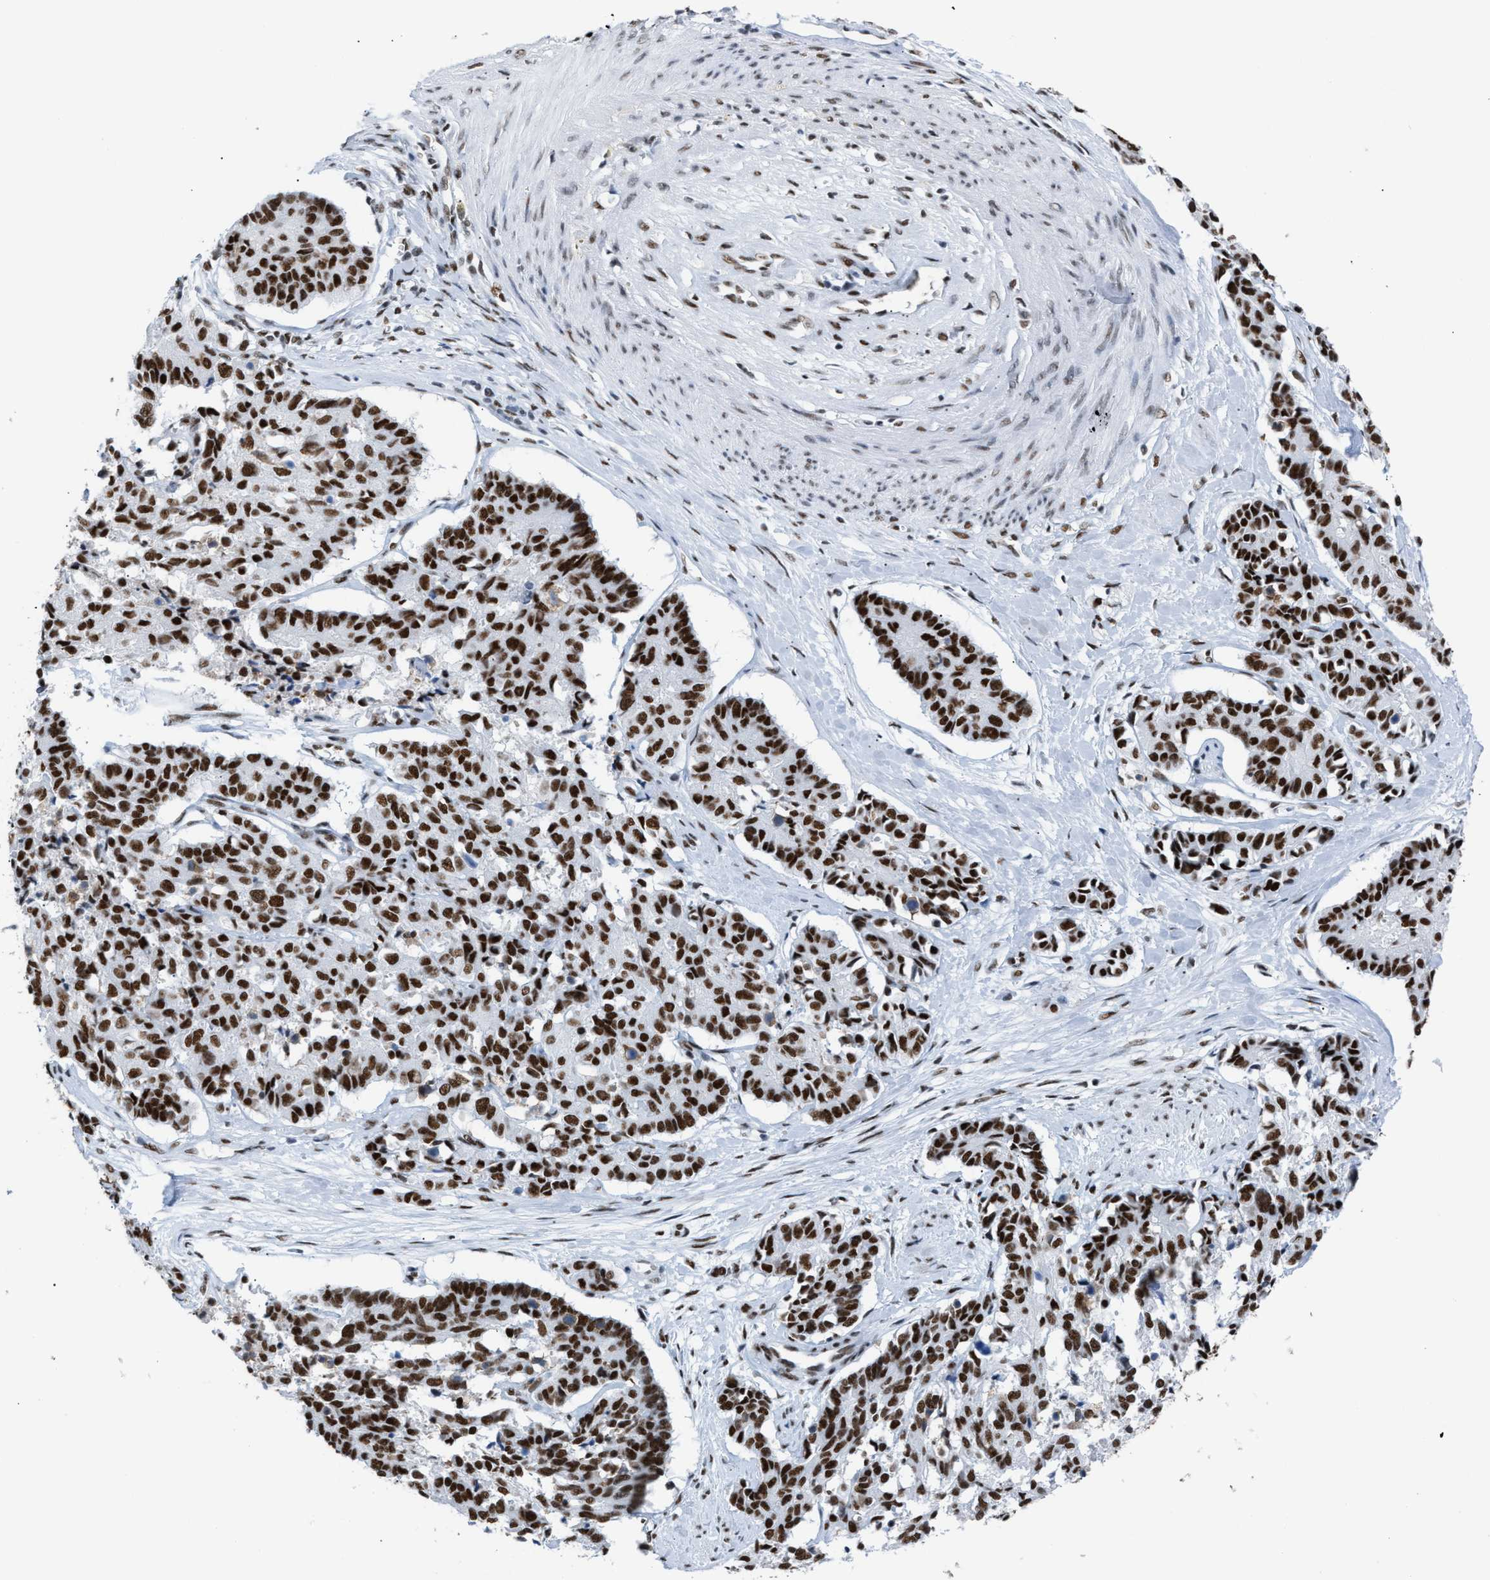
{"staining": {"intensity": "strong", "quantity": ">75%", "location": "cytoplasmic/membranous"}, "tissue": "cervical cancer", "cell_type": "Tumor cells", "image_type": "cancer", "snomed": [{"axis": "morphology", "description": "Squamous cell carcinoma, NOS"}, {"axis": "topography", "description": "Cervix"}], "caption": "The histopathology image reveals immunohistochemical staining of squamous cell carcinoma (cervical). There is strong cytoplasmic/membranous positivity is seen in approximately >75% of tumor cells.", "gene": "CCAR2", "patient": {"sex": "female", "age": 35}}